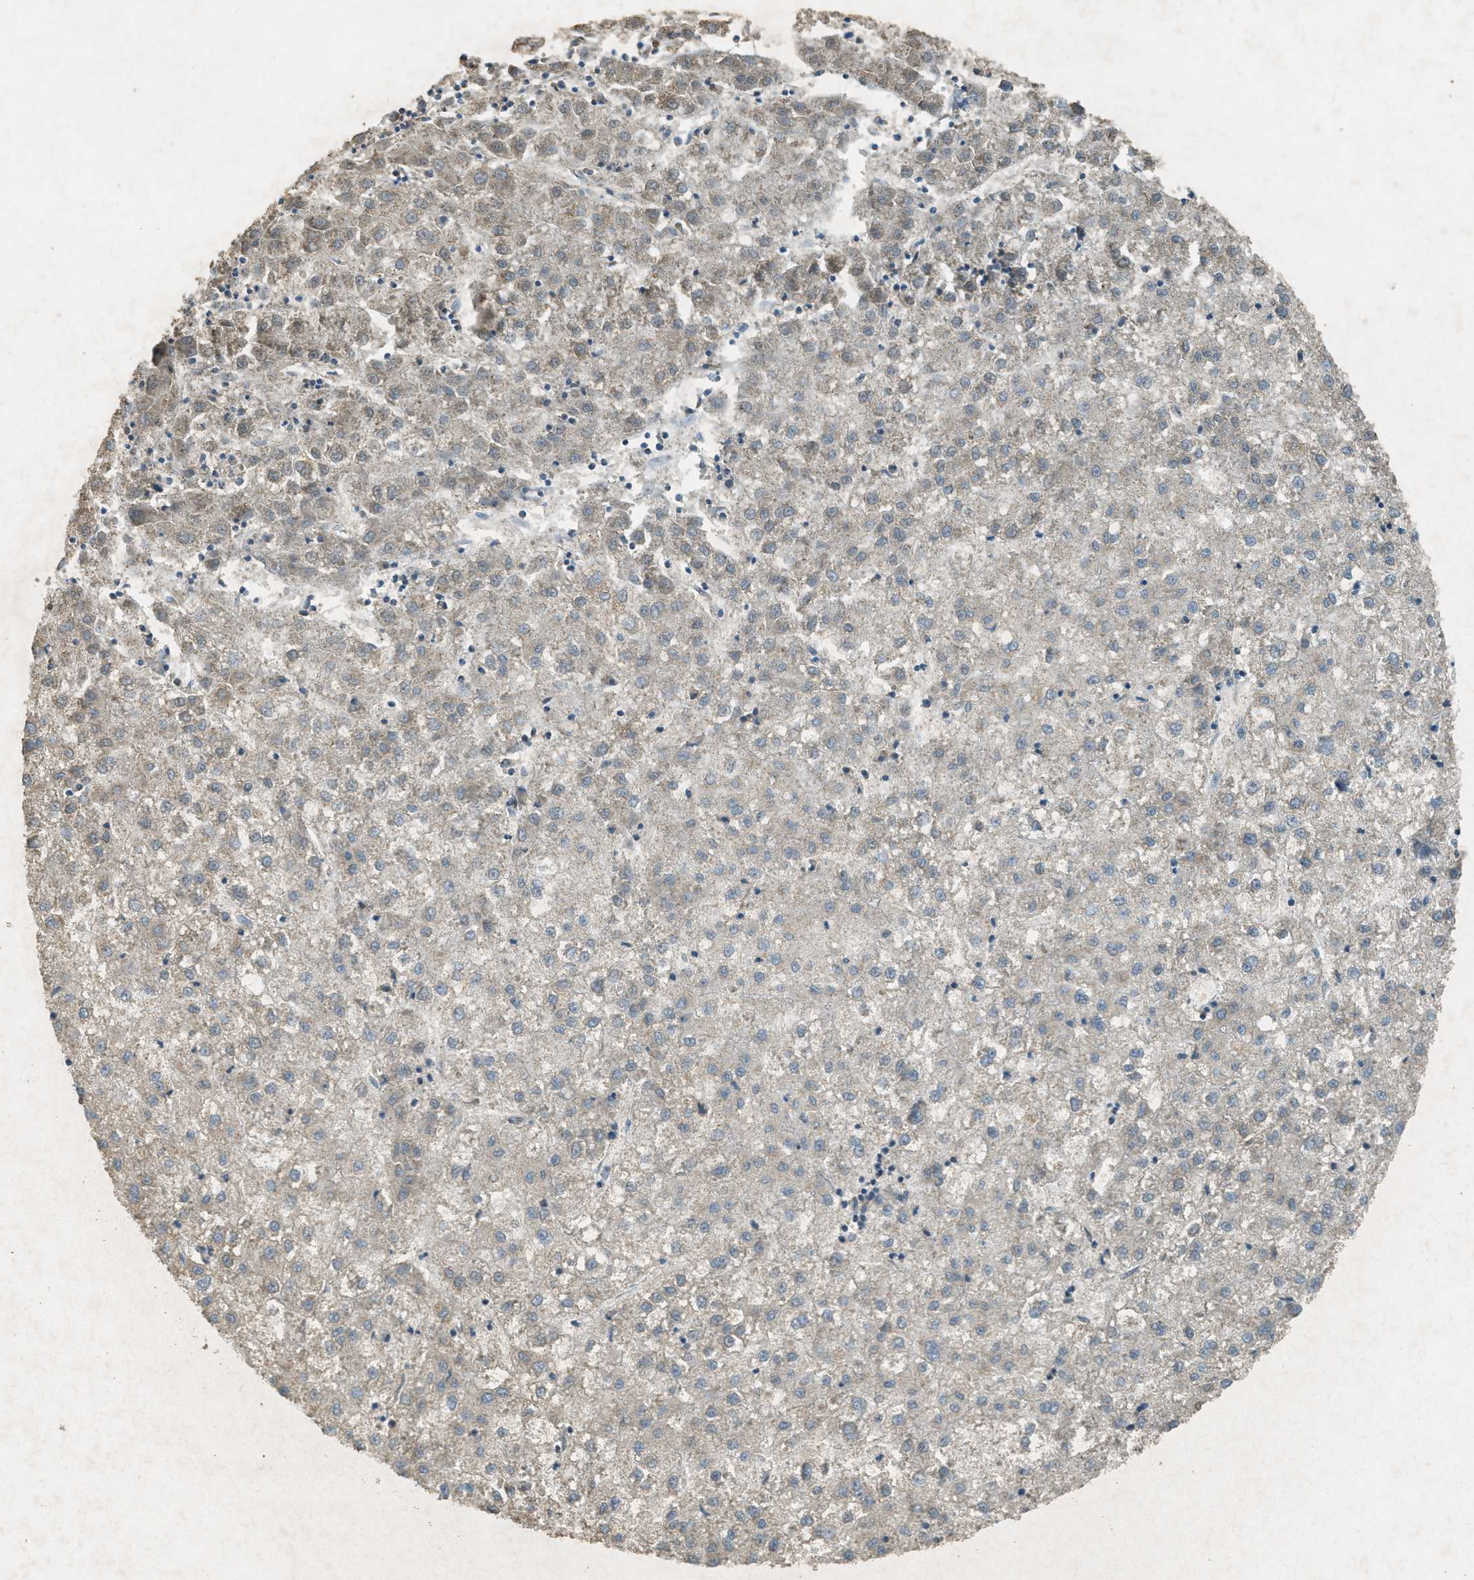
{"staining": {"intensity": "weak", "quantity": "<25%", "location": "cytoplasmic/membranous"}, "tissue": "liver cancer", "cell_type": "Tumor cells", "image_type": "cancer", "snomed": [{"axis": "morphology", "description": "Carcinoma, Hepatocellular, NOS"}, {"axis": "topography", "description": "Liver"}], "caption": "Immunohistochemical staining of liver hepatocellular carcinoma reveals no significant staining in tumor cells.", "gene": "TCF20", "patient": {"sex": "male", "age": 72}}